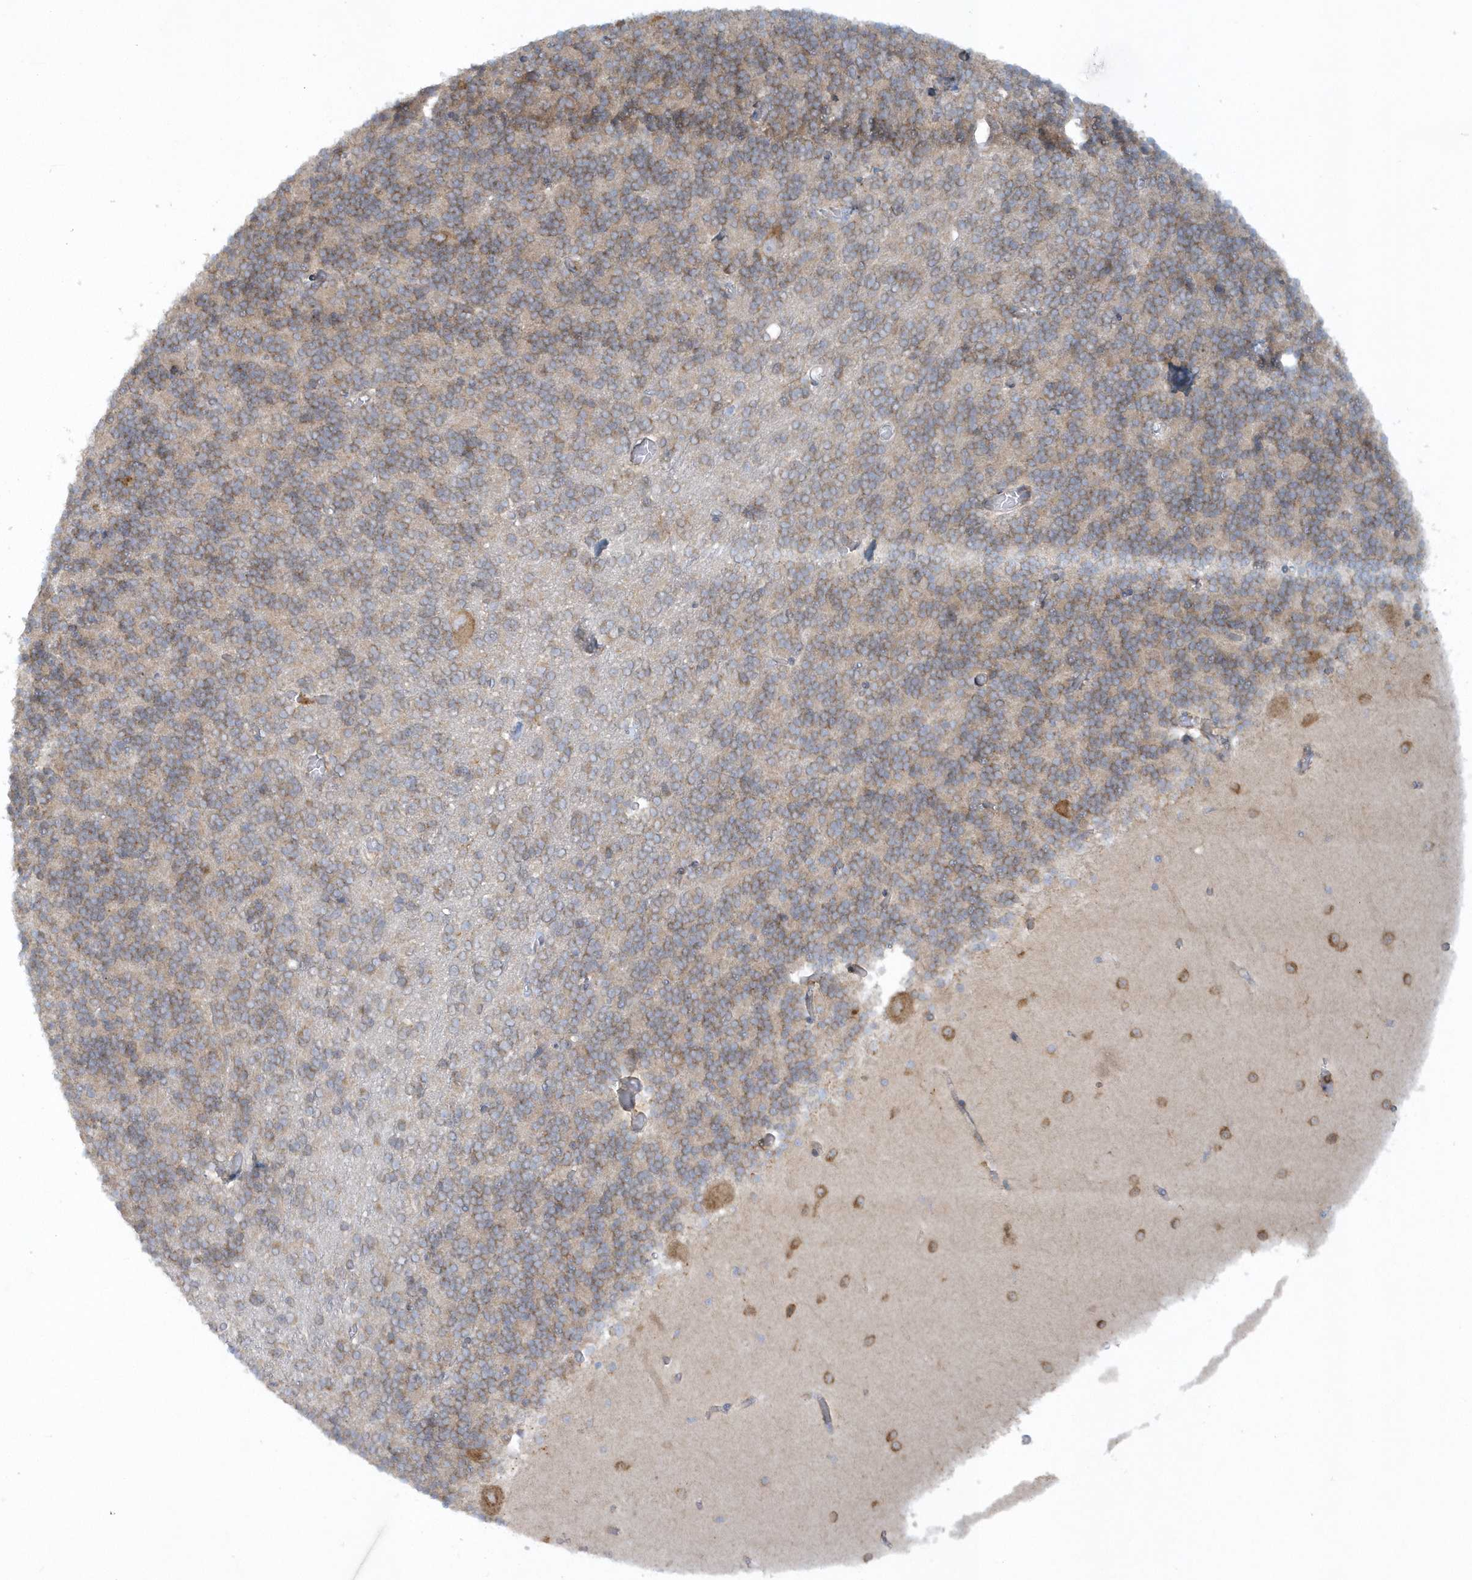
{"staining": {"intensity": "moderate", "quantity": "25%-75%", "location": "cytoplasmic/membranous"}, "tissue": "cerebellum", "cell_type": "Cells in granular layer", "image_type": "normal", "snomed": [{"axis": "morphology", "description": "Normal tissue, NOS"}, {"axis": "topography", "description": "Cerebellum"}], "caption": "Immunohistochemical staining of unremarkable human cerebellum shows 25%-75% levels of moderate cytoplasmic/membranous protein expression in approximately 25%-75% of cells in granular layer.", "gene": "CNOT10", "patient": {"sex": "male", "age": 37}}